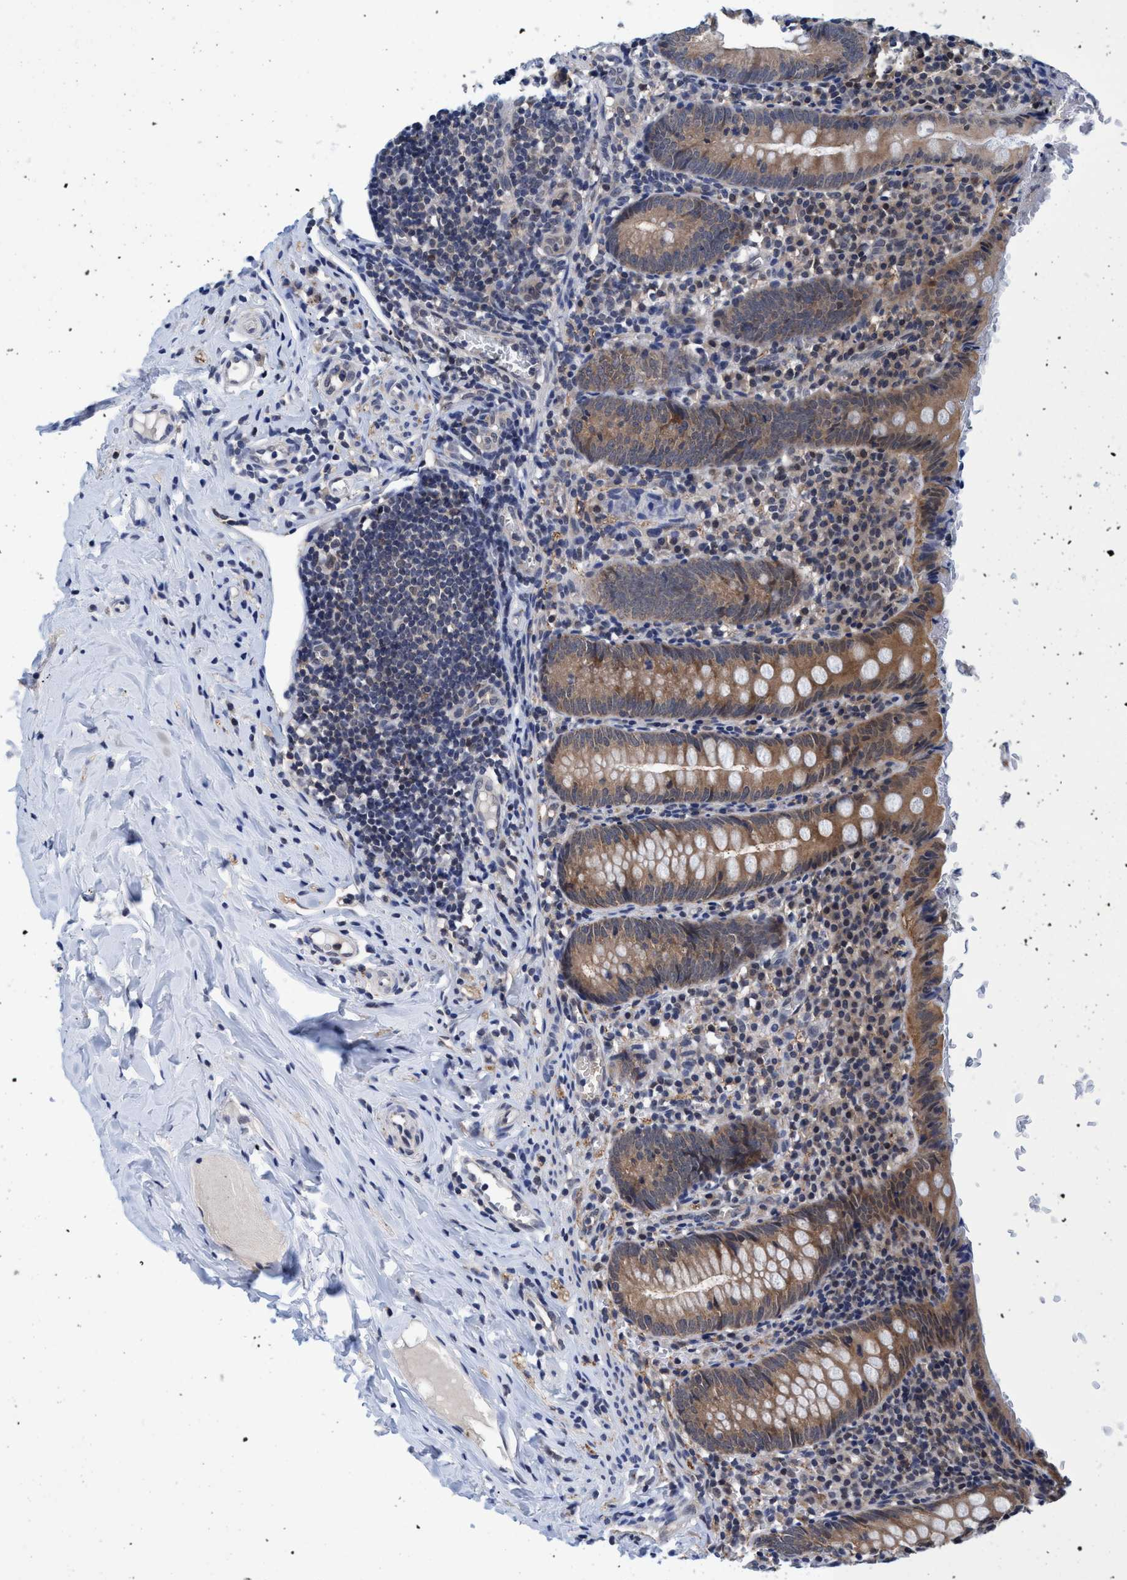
{"staining": {"intensity": "moderate", "quantity": ">75%", "location": "cytoplasmic/membranous"}, "tissue": "appendix", "cell_type": "Glandular cells", "image_type": "normal", "snomed": [{"axis": "morphology", "description": "Normal tissue, NOS"}, {"axis": "topography", "description": "Appendix"}], "caption": "The photomicrograph reveals a brown stain indicating the presence of a protein in the cytoplasmic/membranous of glandular cells in appendix. The protein is stained brown, and the nuclei are stained in blue (DAB (3,3'-diaminobenzidine) IHC with brightfield microscopy, high magnification).", "gene": "PSMD12", "patient": {"sex": "female", "age": 10}}